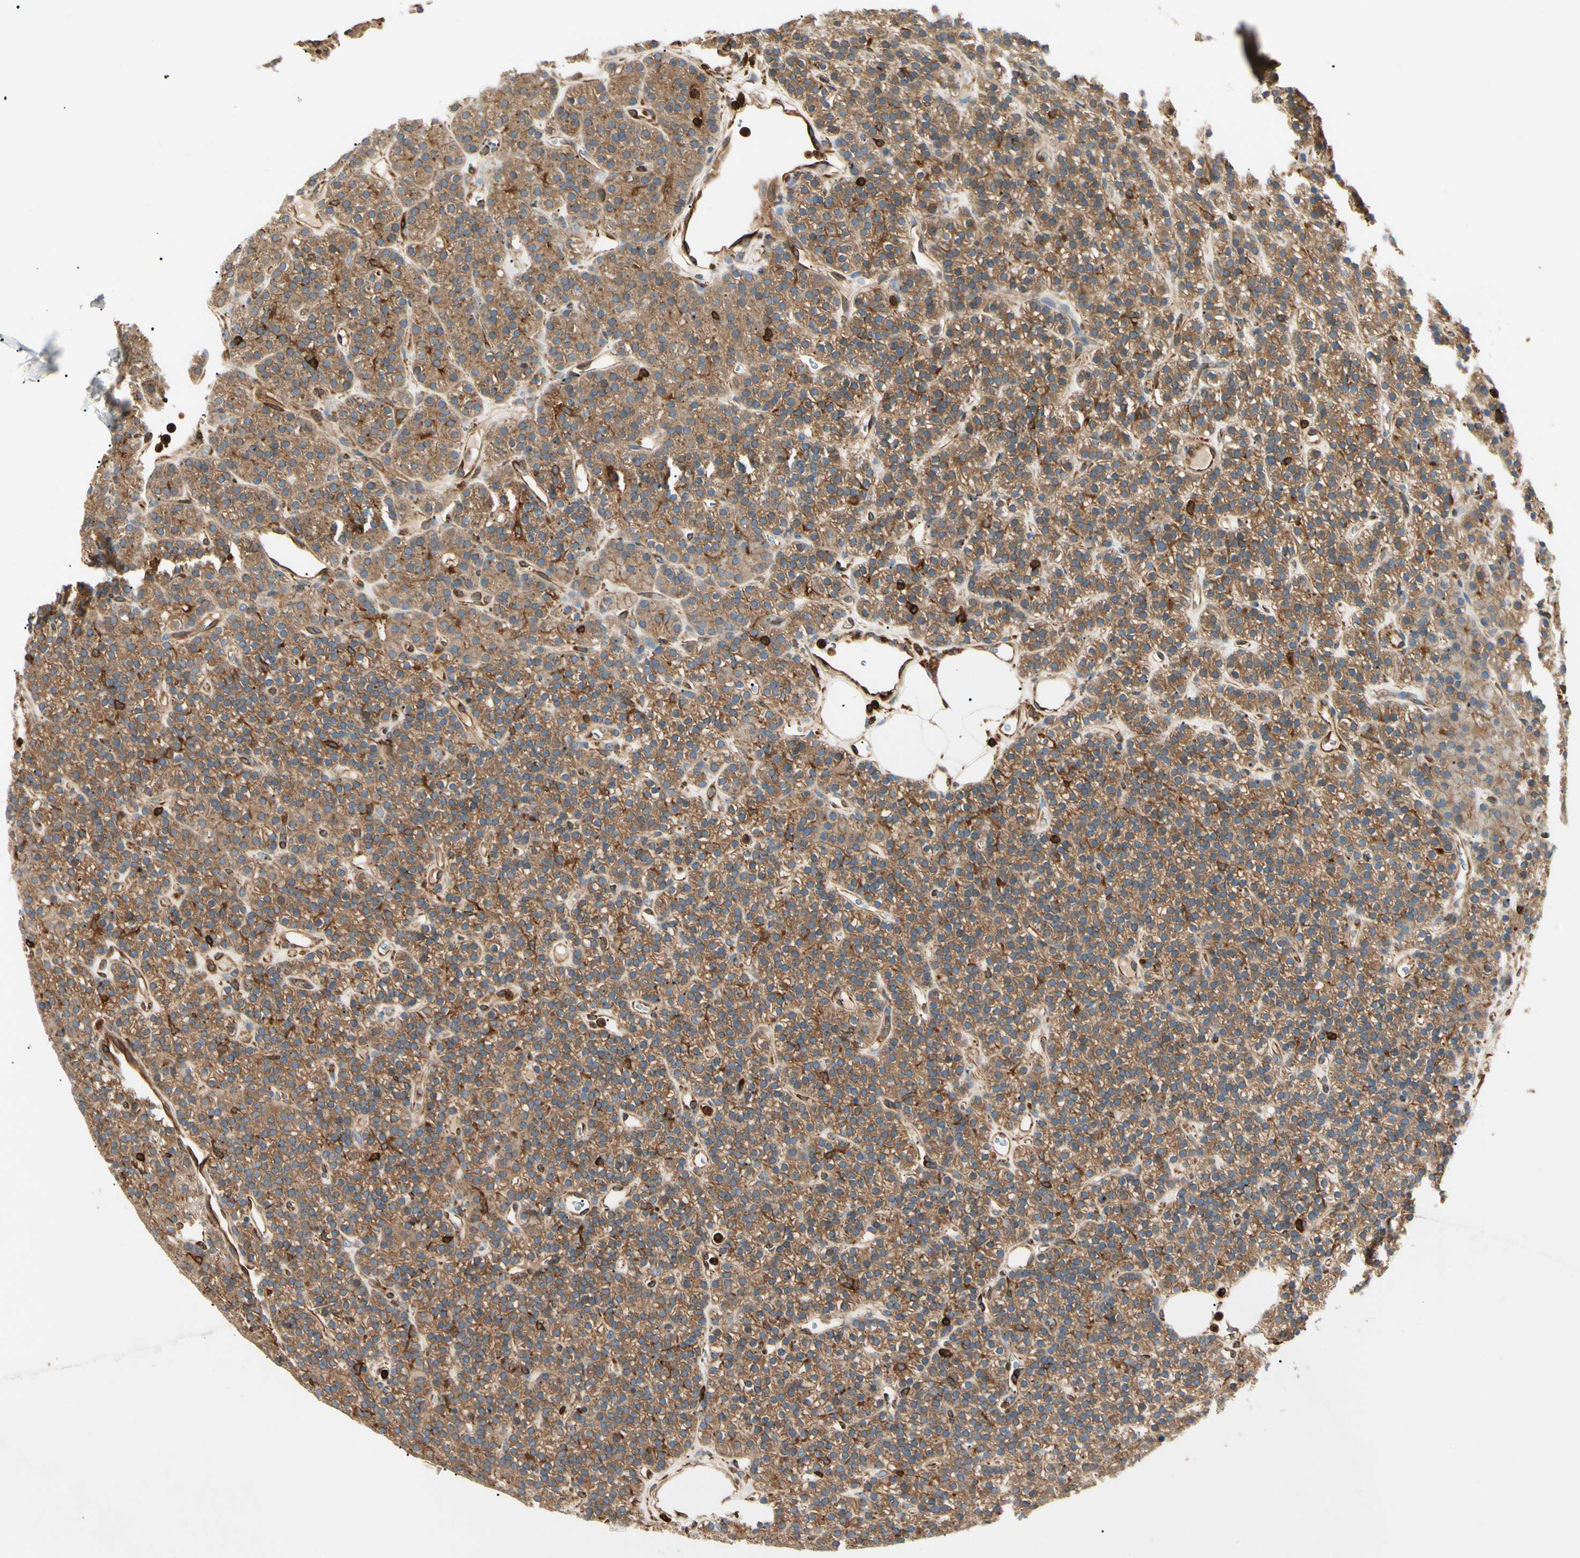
{"staining": {"intensity": "moderate", "quantity": ">75%", "location": "cytoplasmic/membranous"}, "tissue": "parathyroid gland", "cell_type": "Glandular cells", "image_type": "normal", "snomed": [{"axis": "morphology", "description": "Normal tissue, NOS"}, {"axis": "morphology", "description": "Hyperplasia, NOS"}, {"axis": "topography", "description": "Parathyroid gland"}], "caption": "Moderate cytoplasmic/membranous staining for a protein is seen in approximately >75% of glandular cells of unremarkable parathyroid gland using immunohistochemistry (IHC).", "gene": "ARPC2", "patient": {"sex": "male", "age": 44}}